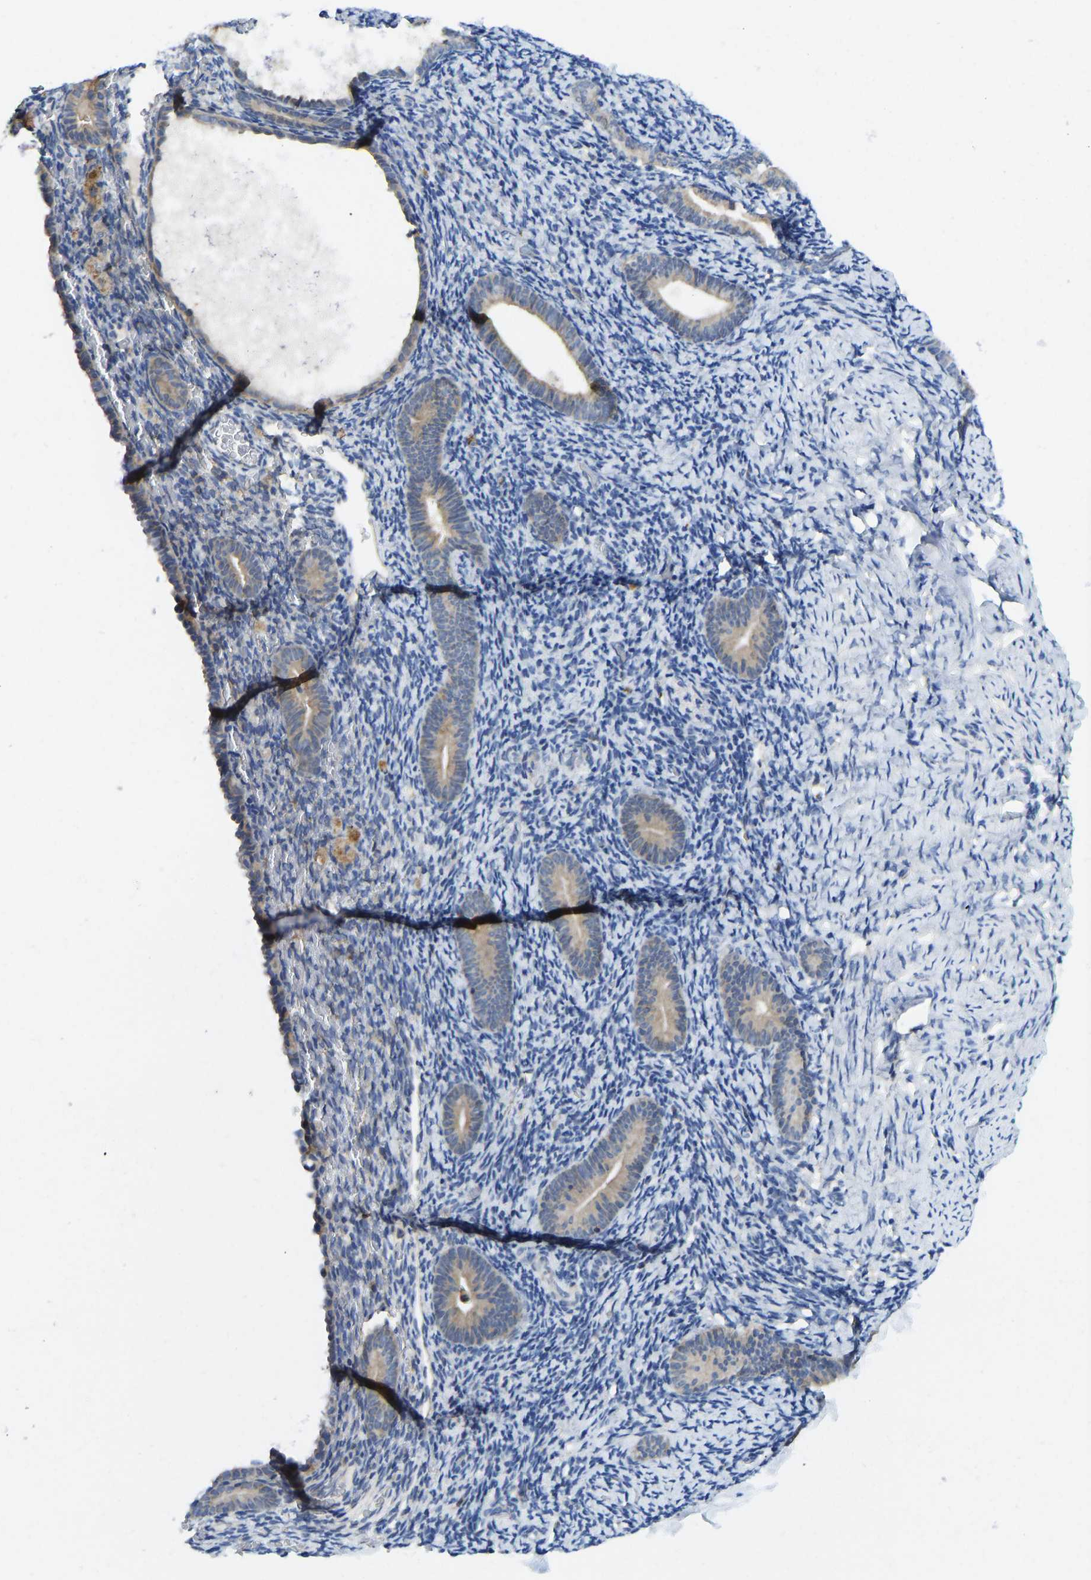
{"staining": {"intensity": "negative", "quantity": "none", "location": "none"}, "tissue": "endometrium", "cell_type": "Cells in endometrial stroma", "image_type": "normal", "snomed": [{"axis": "morphology", "description": "Normal tissue, NOS"}, {"axis": "topography", "description": "Endometrium"}], "caption": "Immunohistochemistry photomicrograph of benign endometrium: endometrium stained with DAB (3,3'-diaminobenzidine) reveals no significant protein expression in cells in endometrial stroma.", "gene": "NDRG3", "patient": {"sex": "female", "age": 51}}